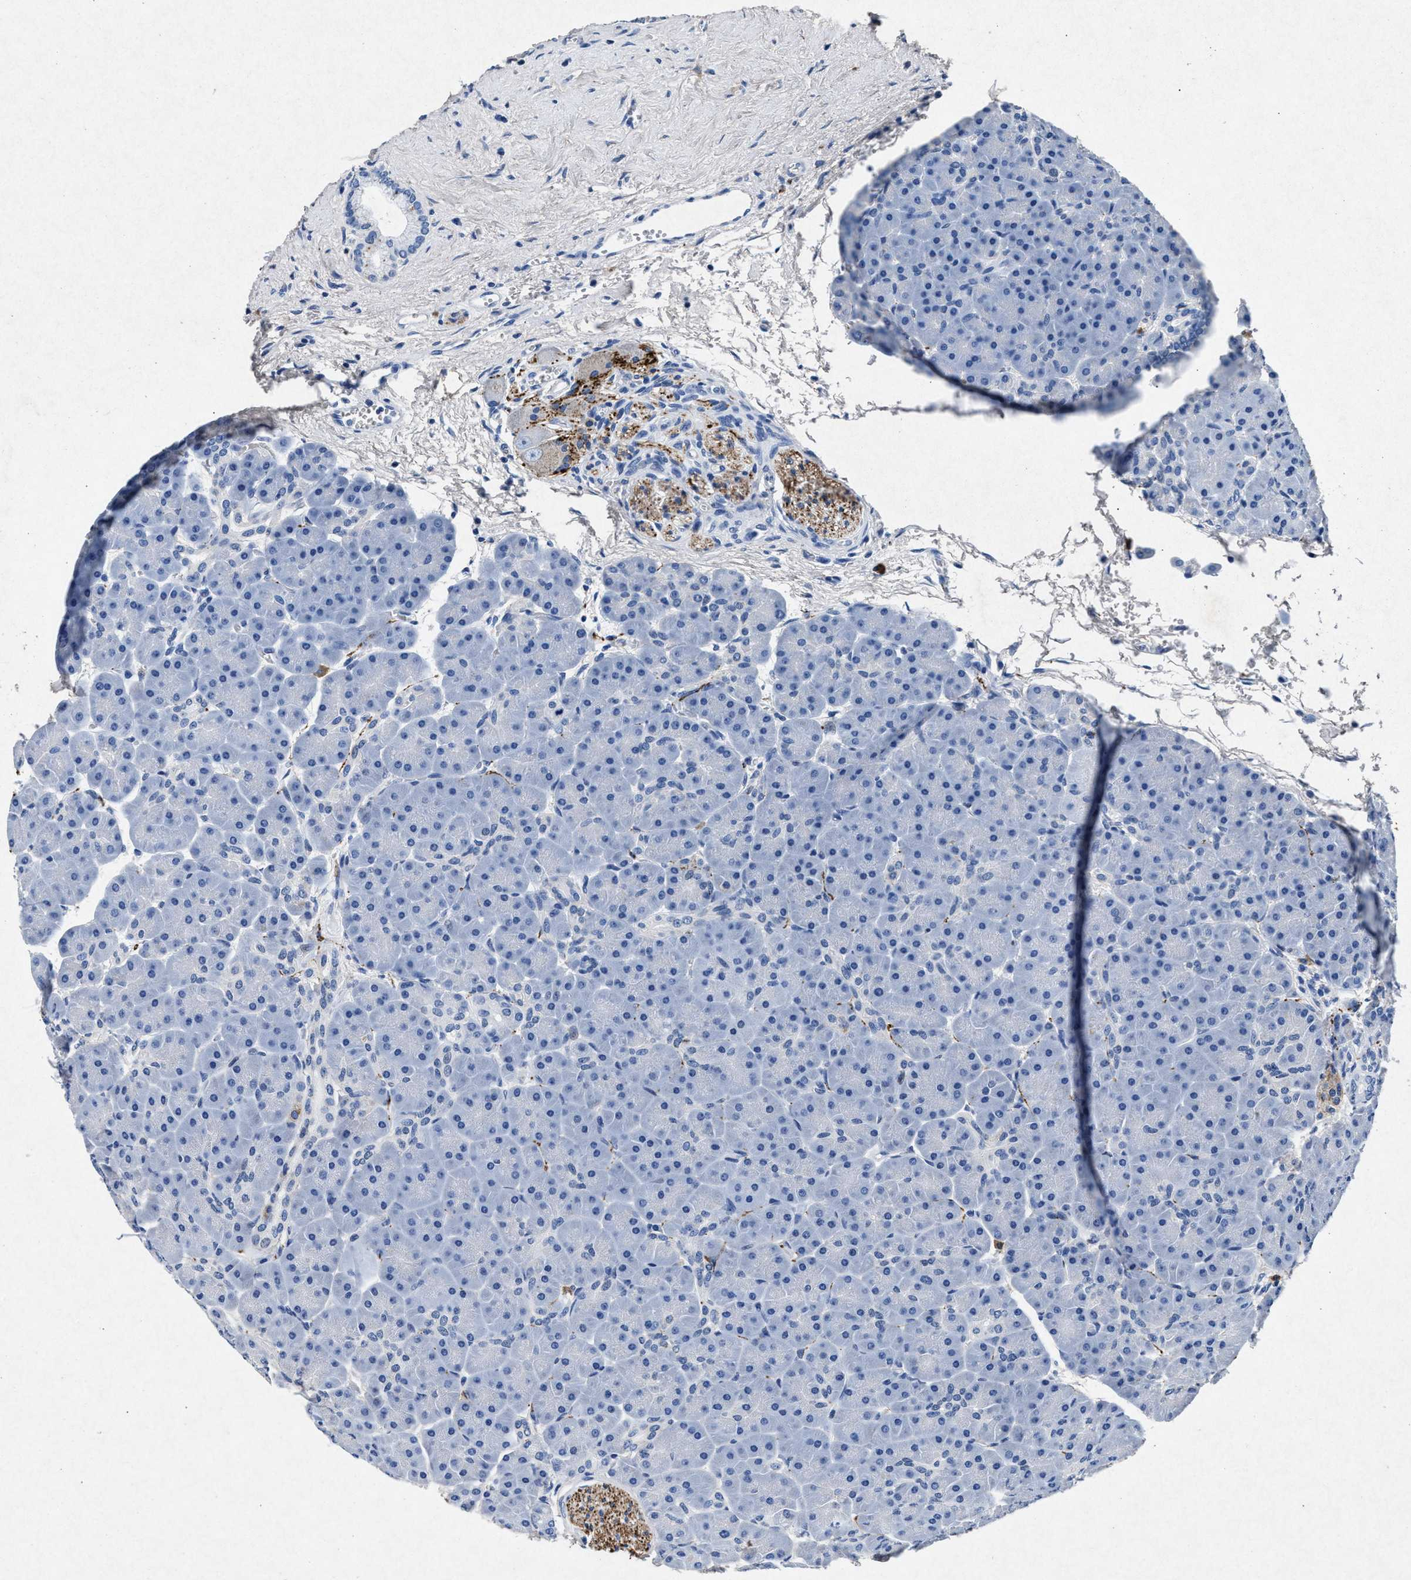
{"staining": {"intensity": "moderate", "quantity": "<25%", "location": "cytoplasmic/membranous"}, "tissue": "pancreas", "cell_type": "Exocrine glandular cells", "image_type": "normal", "snomed": [{"axis": "morphology", "description": "Normal tissue, NOS"}, {"axis": "topography", "description": "Pancreas"}], "caption": "Immunohistochemical staining of unremarkable human pancreas displays low levels of moderate cytoplasmic/membranous expression in about <25% of exocrine glandular cells. (DAB IHC, brown staining for protein, blue staining for nuclei).", "gene": "MAP6", "patient": {"sex": "male", "age": 66}}